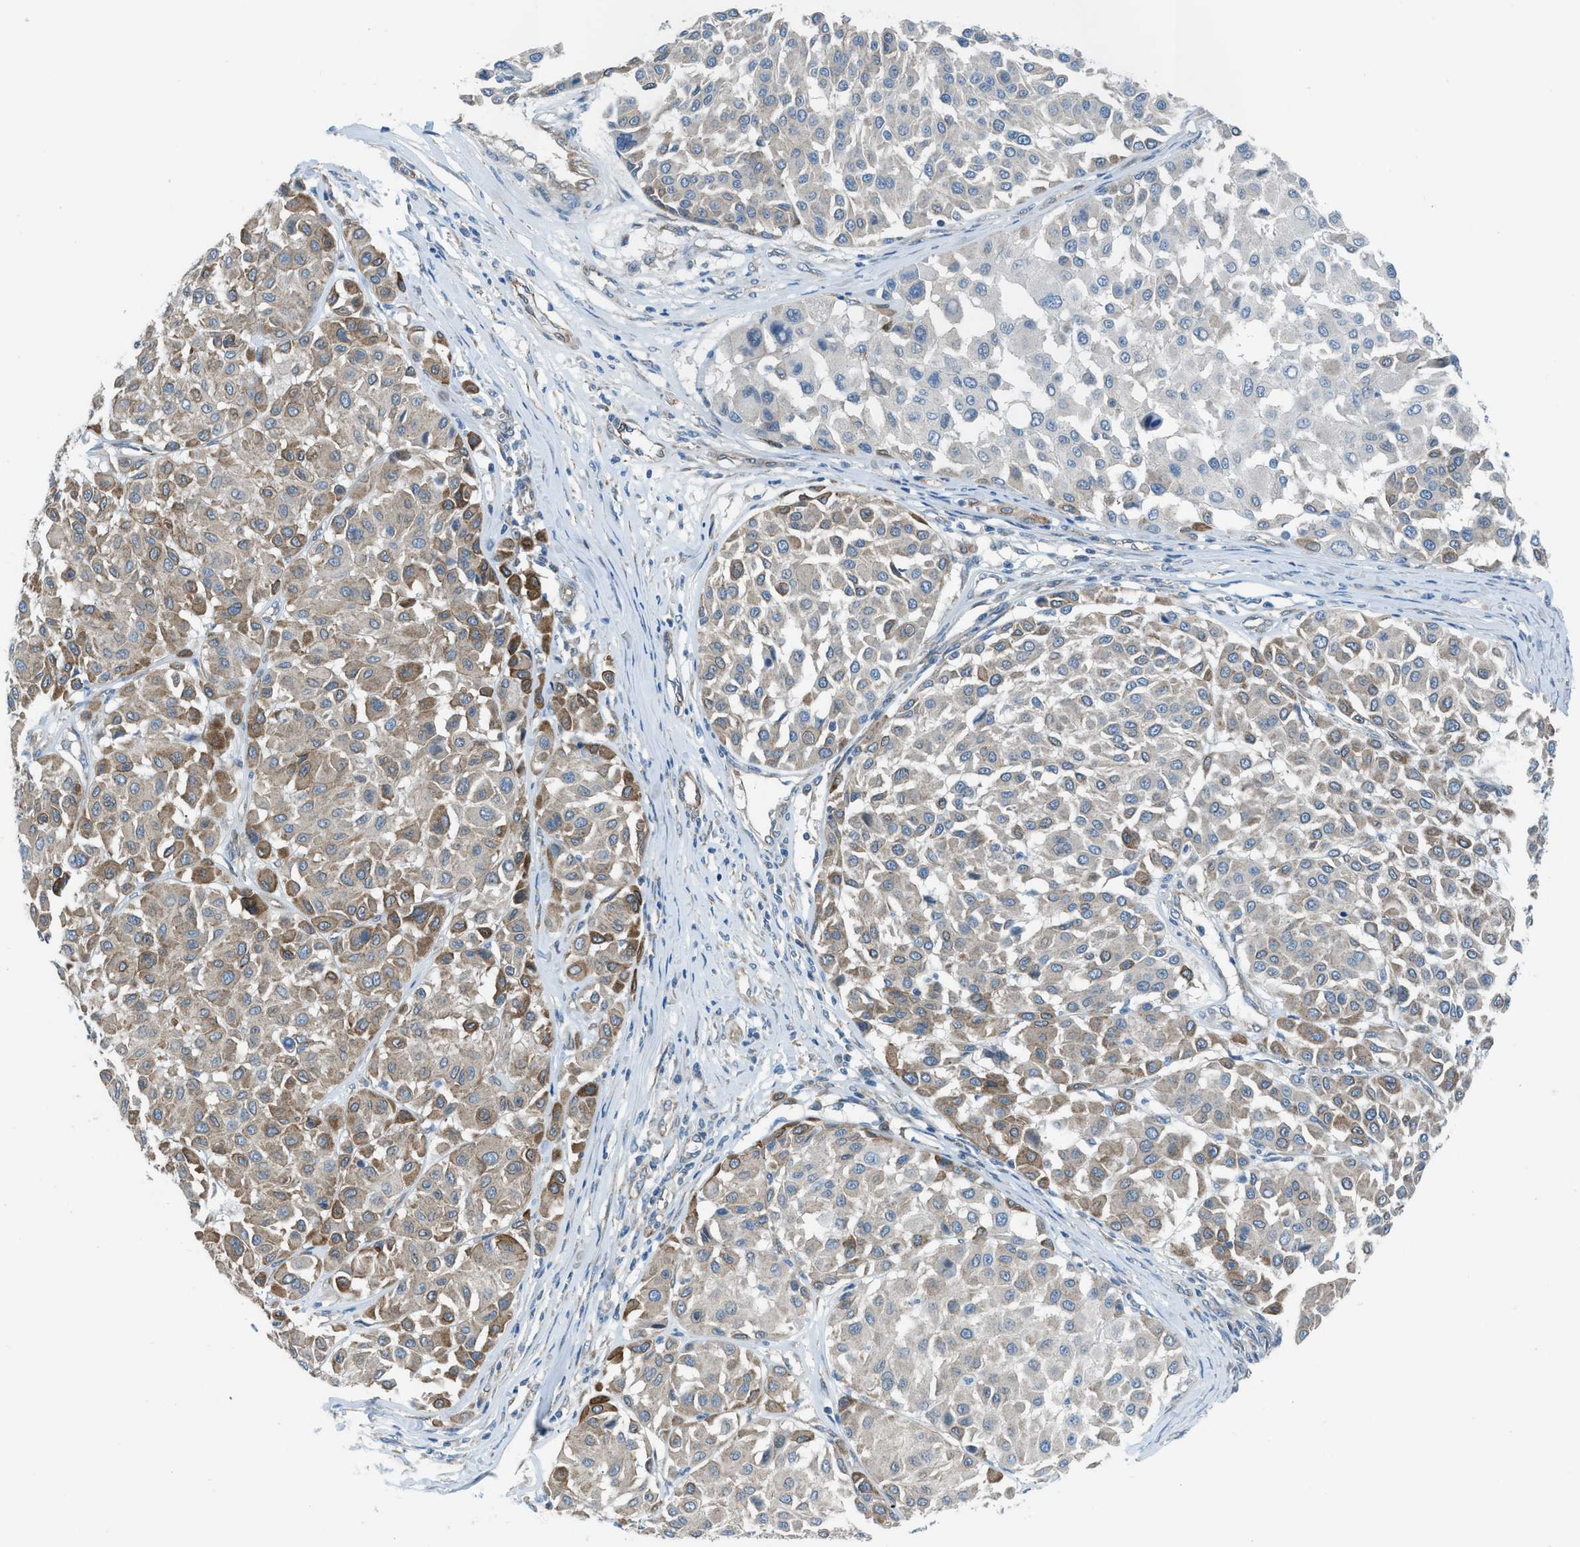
{"staining": {"intensity": "moderate", "quantity": "<25%", "location": "cytoplasmic/membranous"}, "tissue": "melanoma", "cell_type": "Tumor cells", "image_type": "cancer", "snomed": [{"axis": "morphology", "description": "Malignant melanoma, Metastatic site"}, {"axis": "topography", "description": "Soft tissue"}], "caption": "Melanoma stained with immunohistochemistry reveals moderate cytoplasmic/membranous staining in about <25% of tumor cells.", "gene": "PRKN", "patient": {"sex": "male", "age": 41}}